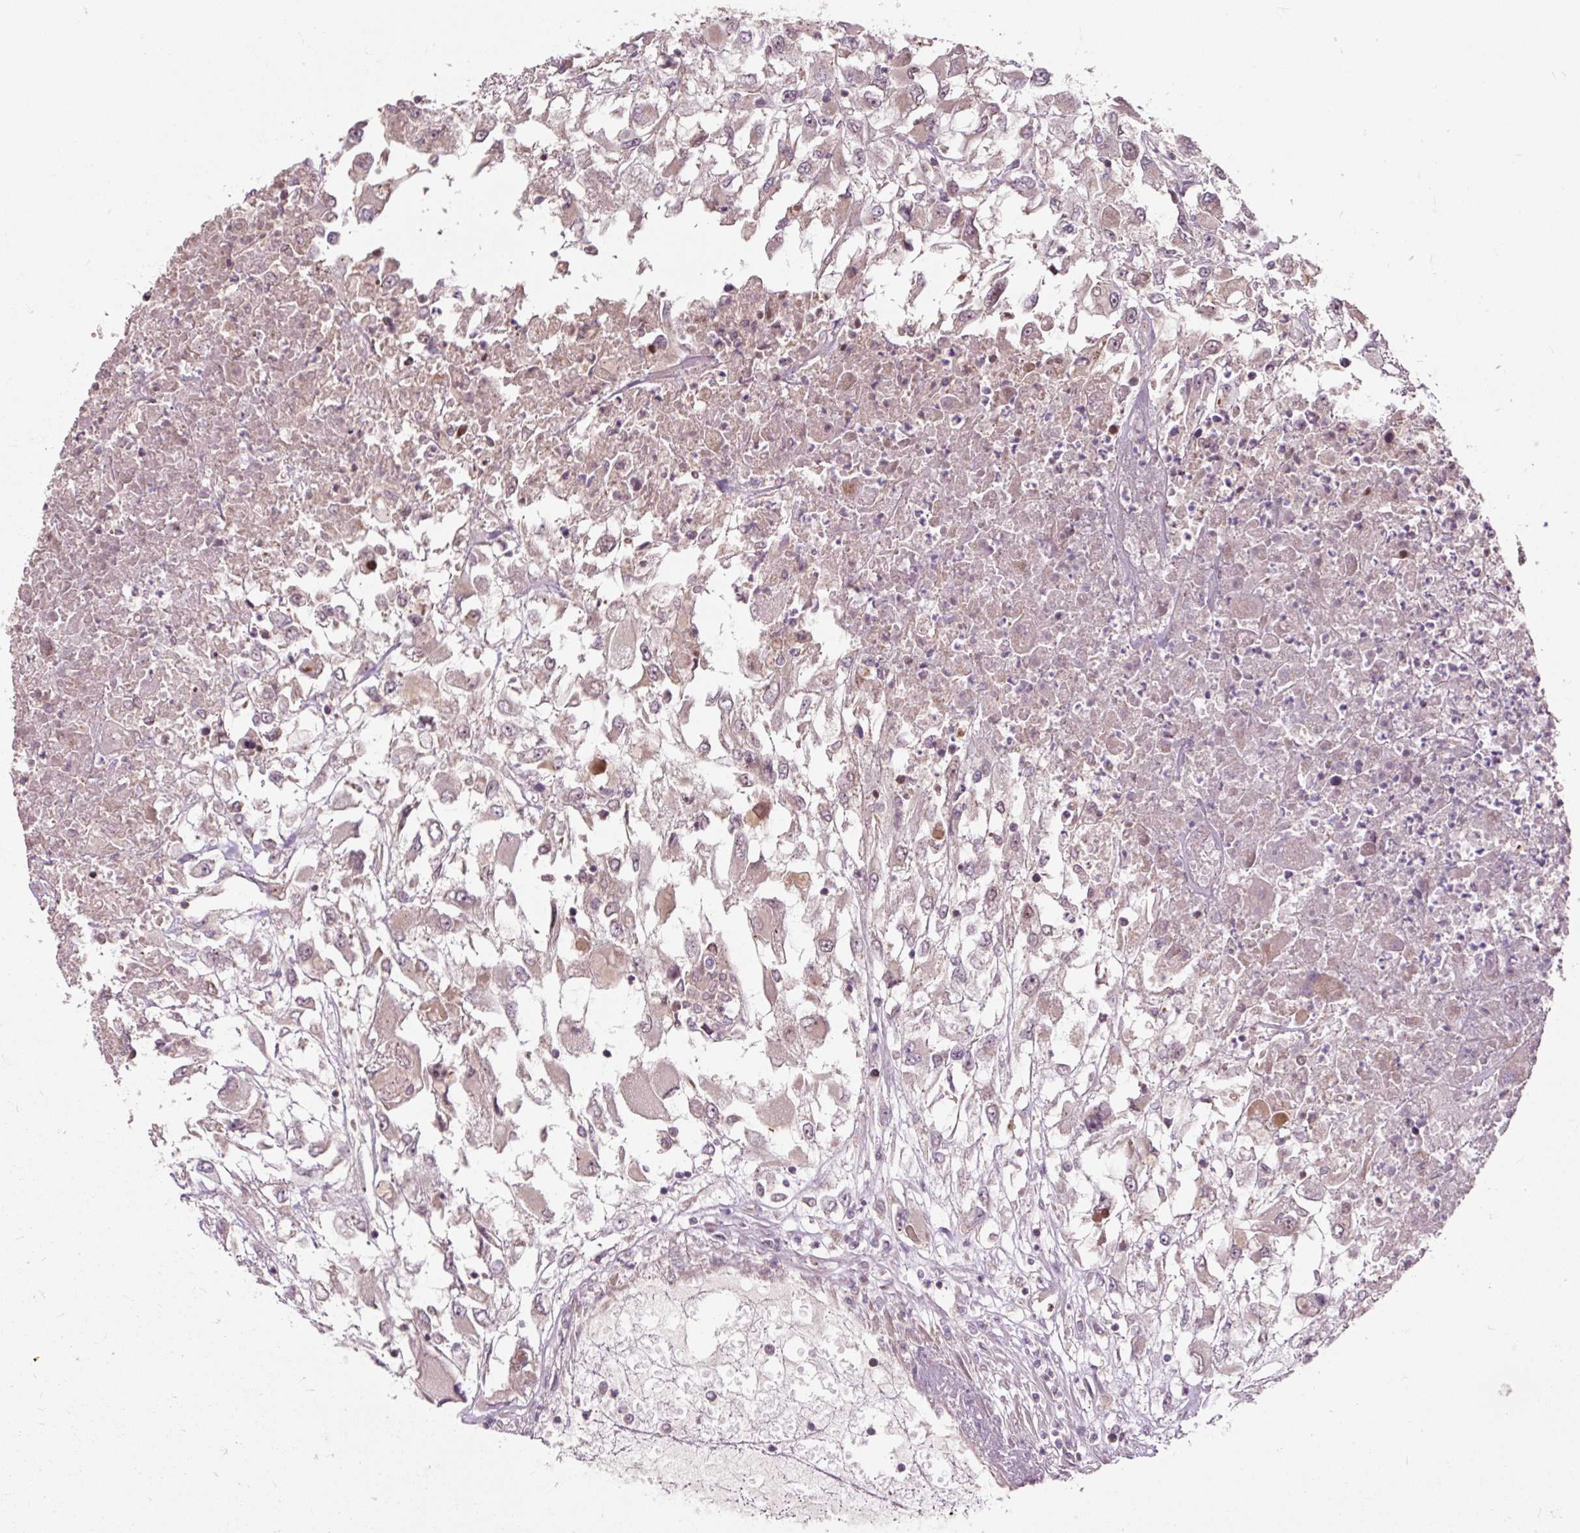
{"staining": {"intensity": "negative", "quantity": "none", "location": "none"}, "tissue": "renal cancer", "cell_type": "Tumor cells", "image_type": "cancer", "snomed": [{"axis": "morphology", "description": "Adenocarcinoma, NOS"}, {"axis": "topography", "description": "Kidney"}], "caption": "DAB immunohistochemical staining of human adenocarcinoma (renal) shows no significant expression in tumor cells. (DAB immunohistochemistry visualized using brightfield microscopy, high magnification).", "gene": "MMS19", "patient": {"sex": "female", "age": 52}}